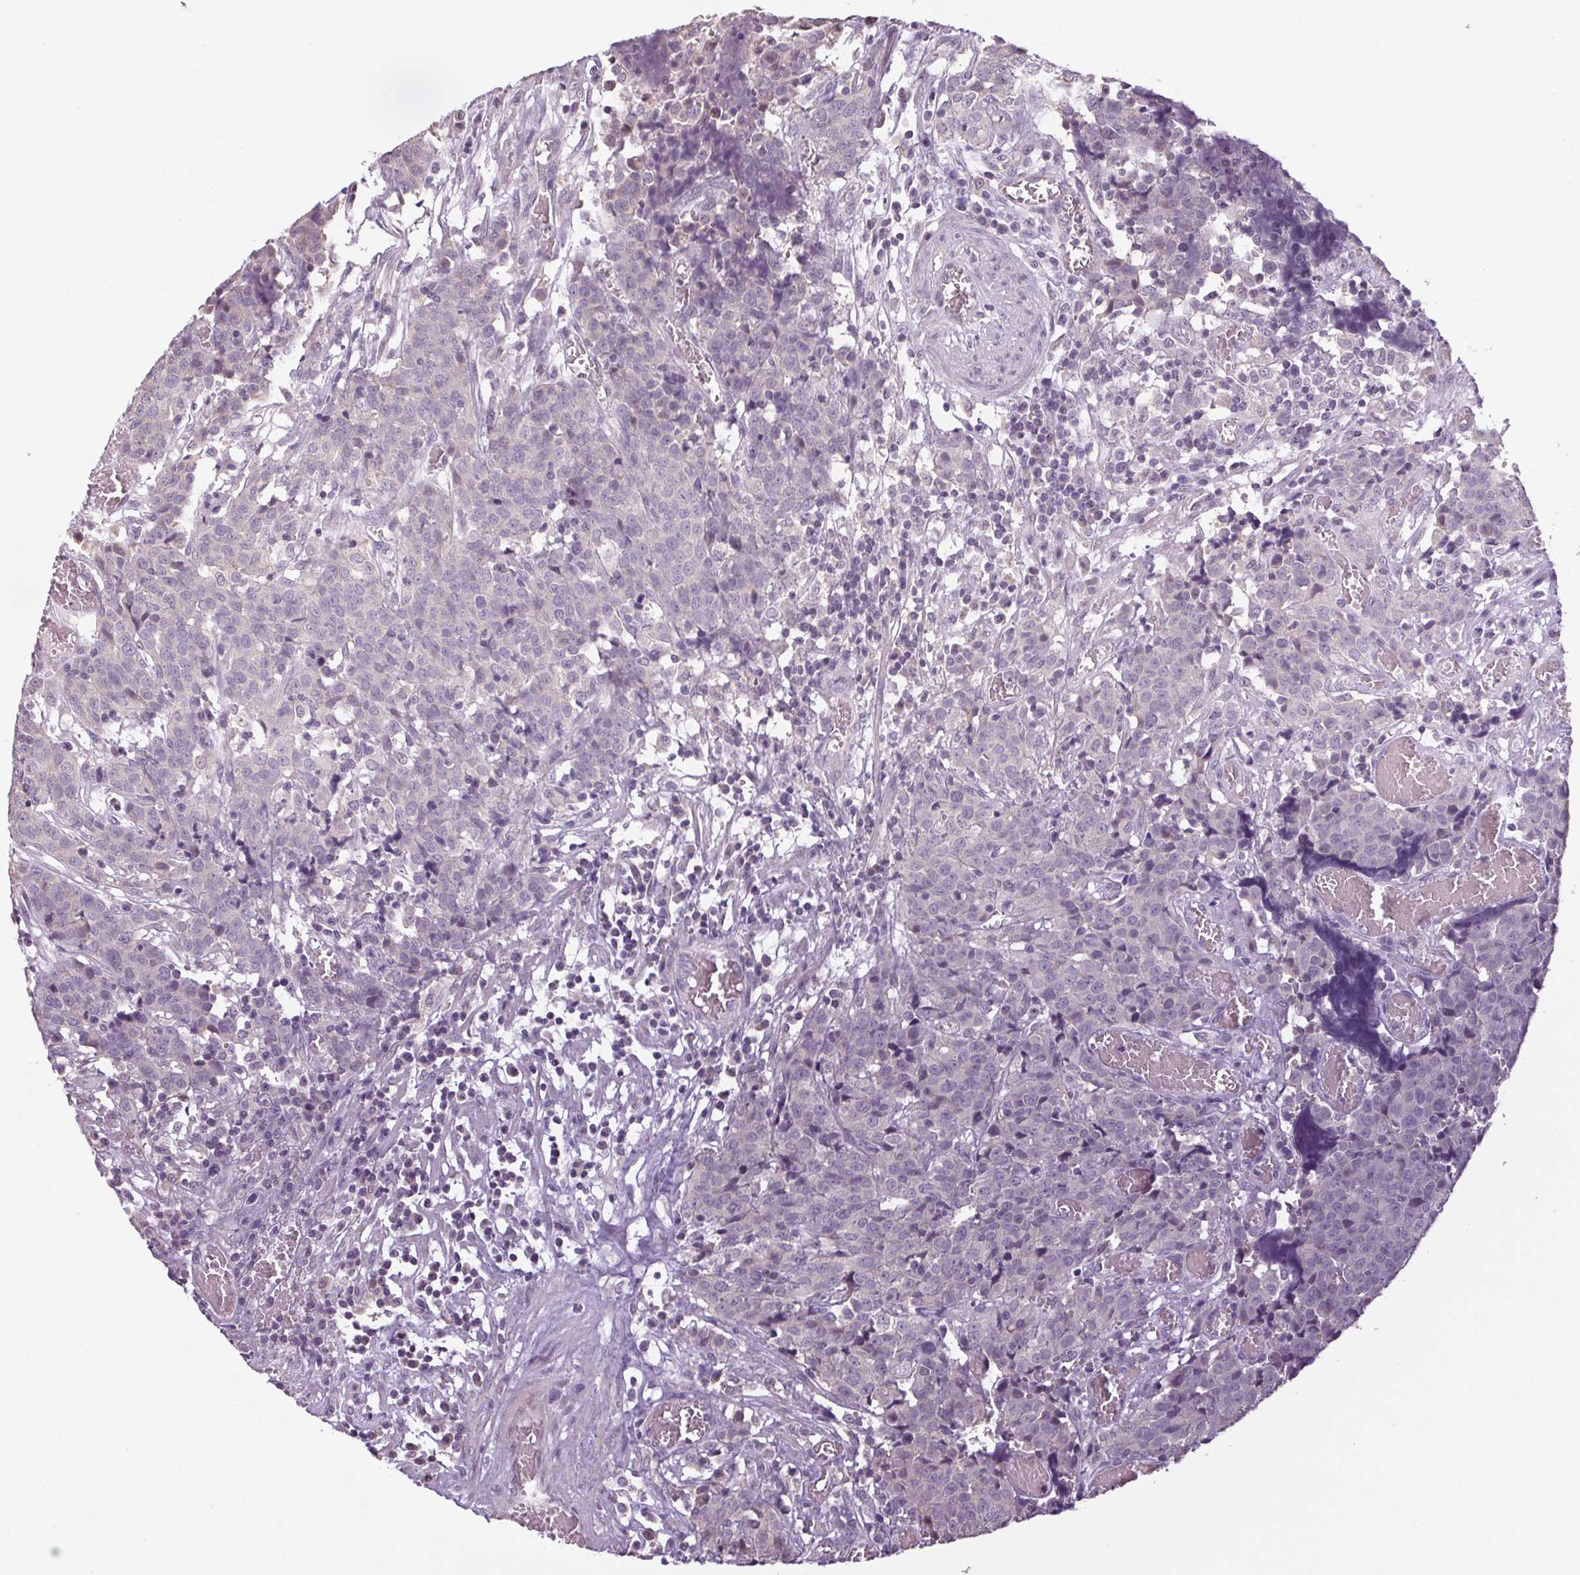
{"staining": {"intensity": "negative", "quantity": "none", "location": "none"}, "tissue": "prostate cancer", "cell_type": "Tumor cells", "image_type": "cancer", "snomed": [{"axis": "morphology", "description": "Adenocarcinoma, High grade"}, {"axis": "topography", "description": "Prostate and seminal vesicle, NOS"}], "caption": "The micrograph demonstrates no significant staining in tumor cells of prostate cancer (adenocarcinoma (high-grade)).", "gene": "ALDH8A1", "patient": {"sex": "male", "age": 60}}